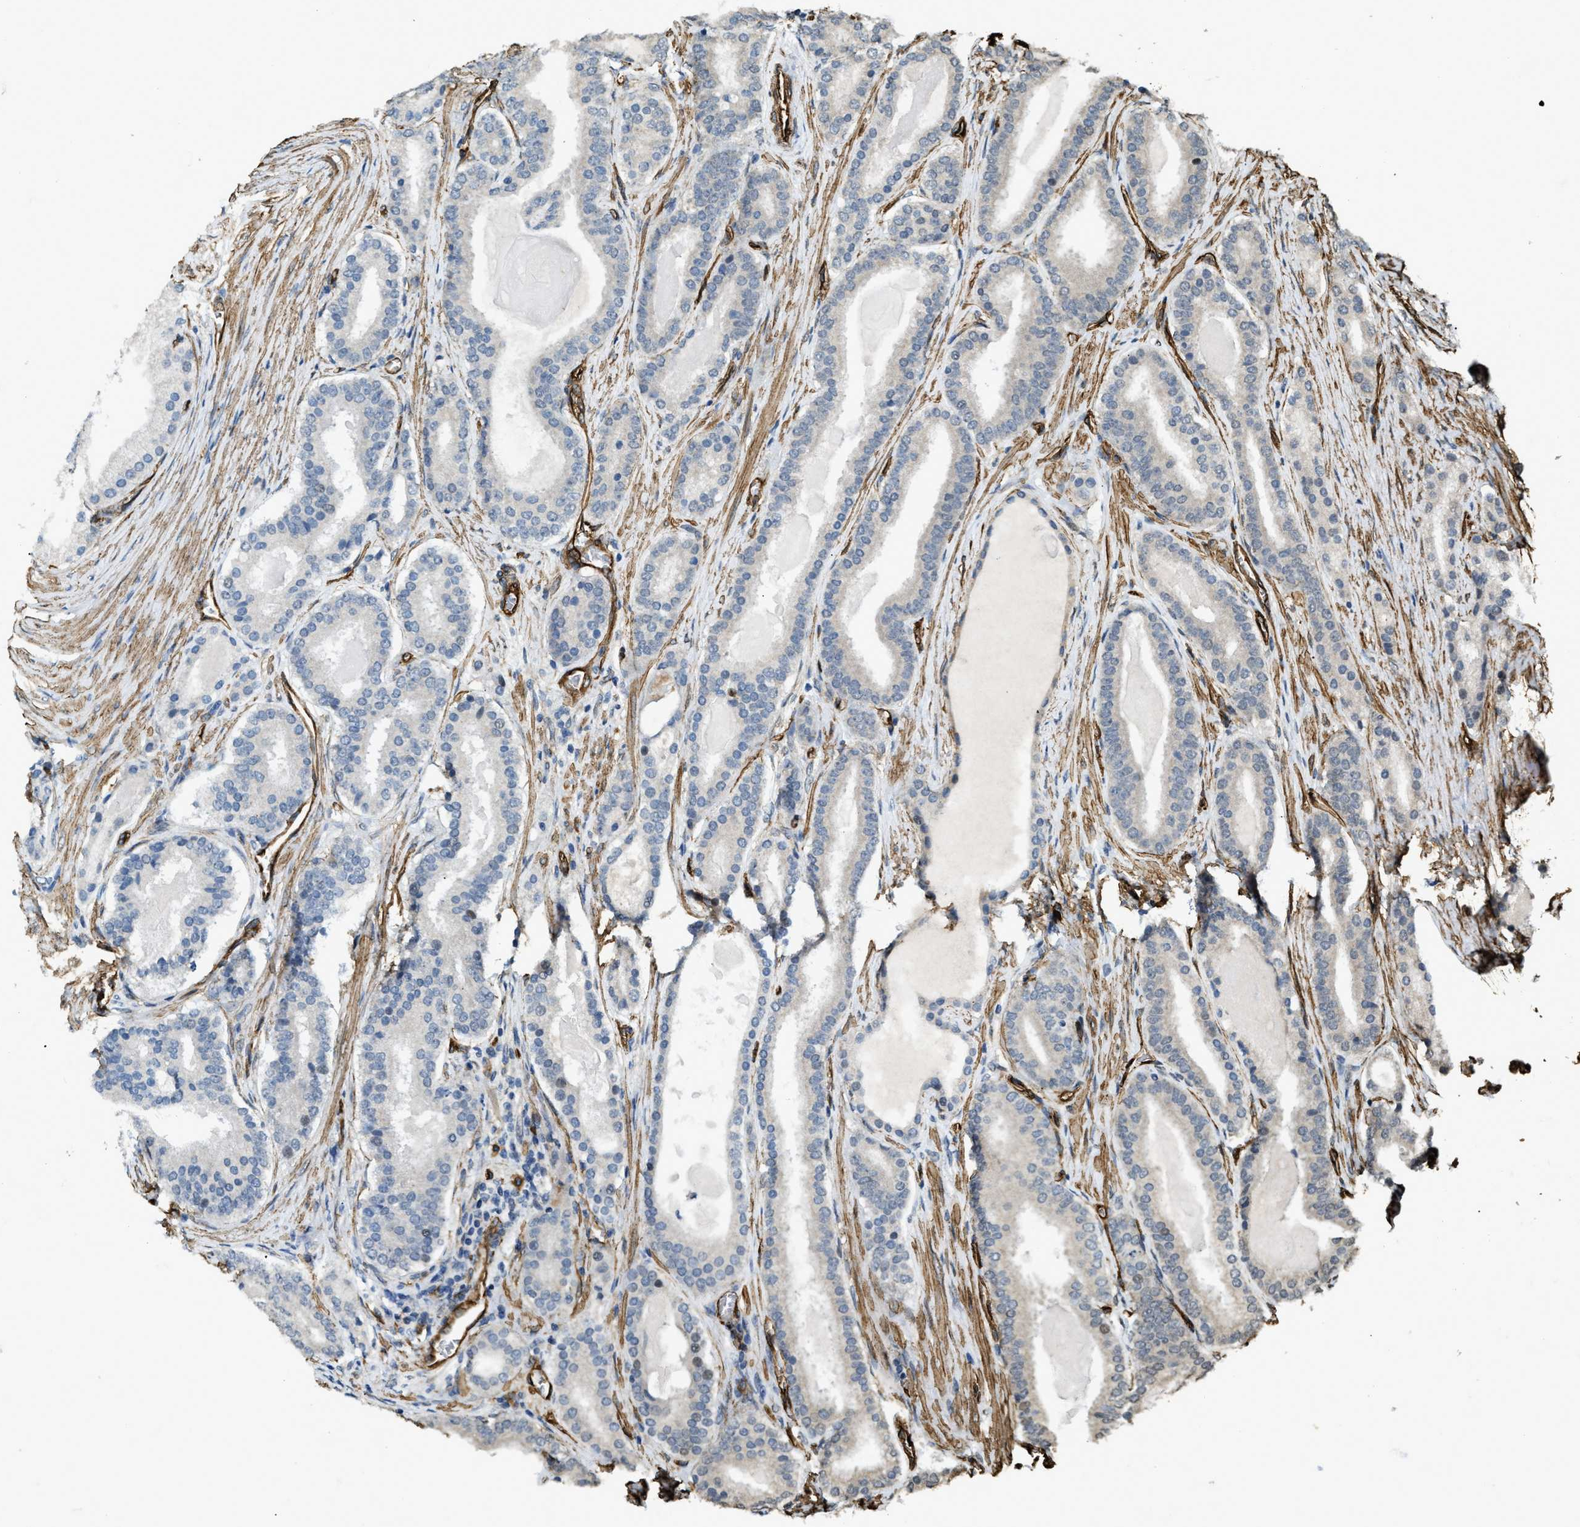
{"staining": {"intensity": "negative", "quantity": "none", "location": "none"}, "tissue": "prostate cancer", "cell_type": "Tumor cells", "image_type": "cancer", "snomed": [{"axis": "morphology", "description": "Adenocarcinoma, High grade"}, {"axis": "topography", "description": "Prostate"}], "caption": "High power microscopy photomicrograph of an IHC image of prostate cancer, revealing no significant positivity in tumor cells.", "gene": "NMB", "patient": {"sex": "male", "age": 60}}